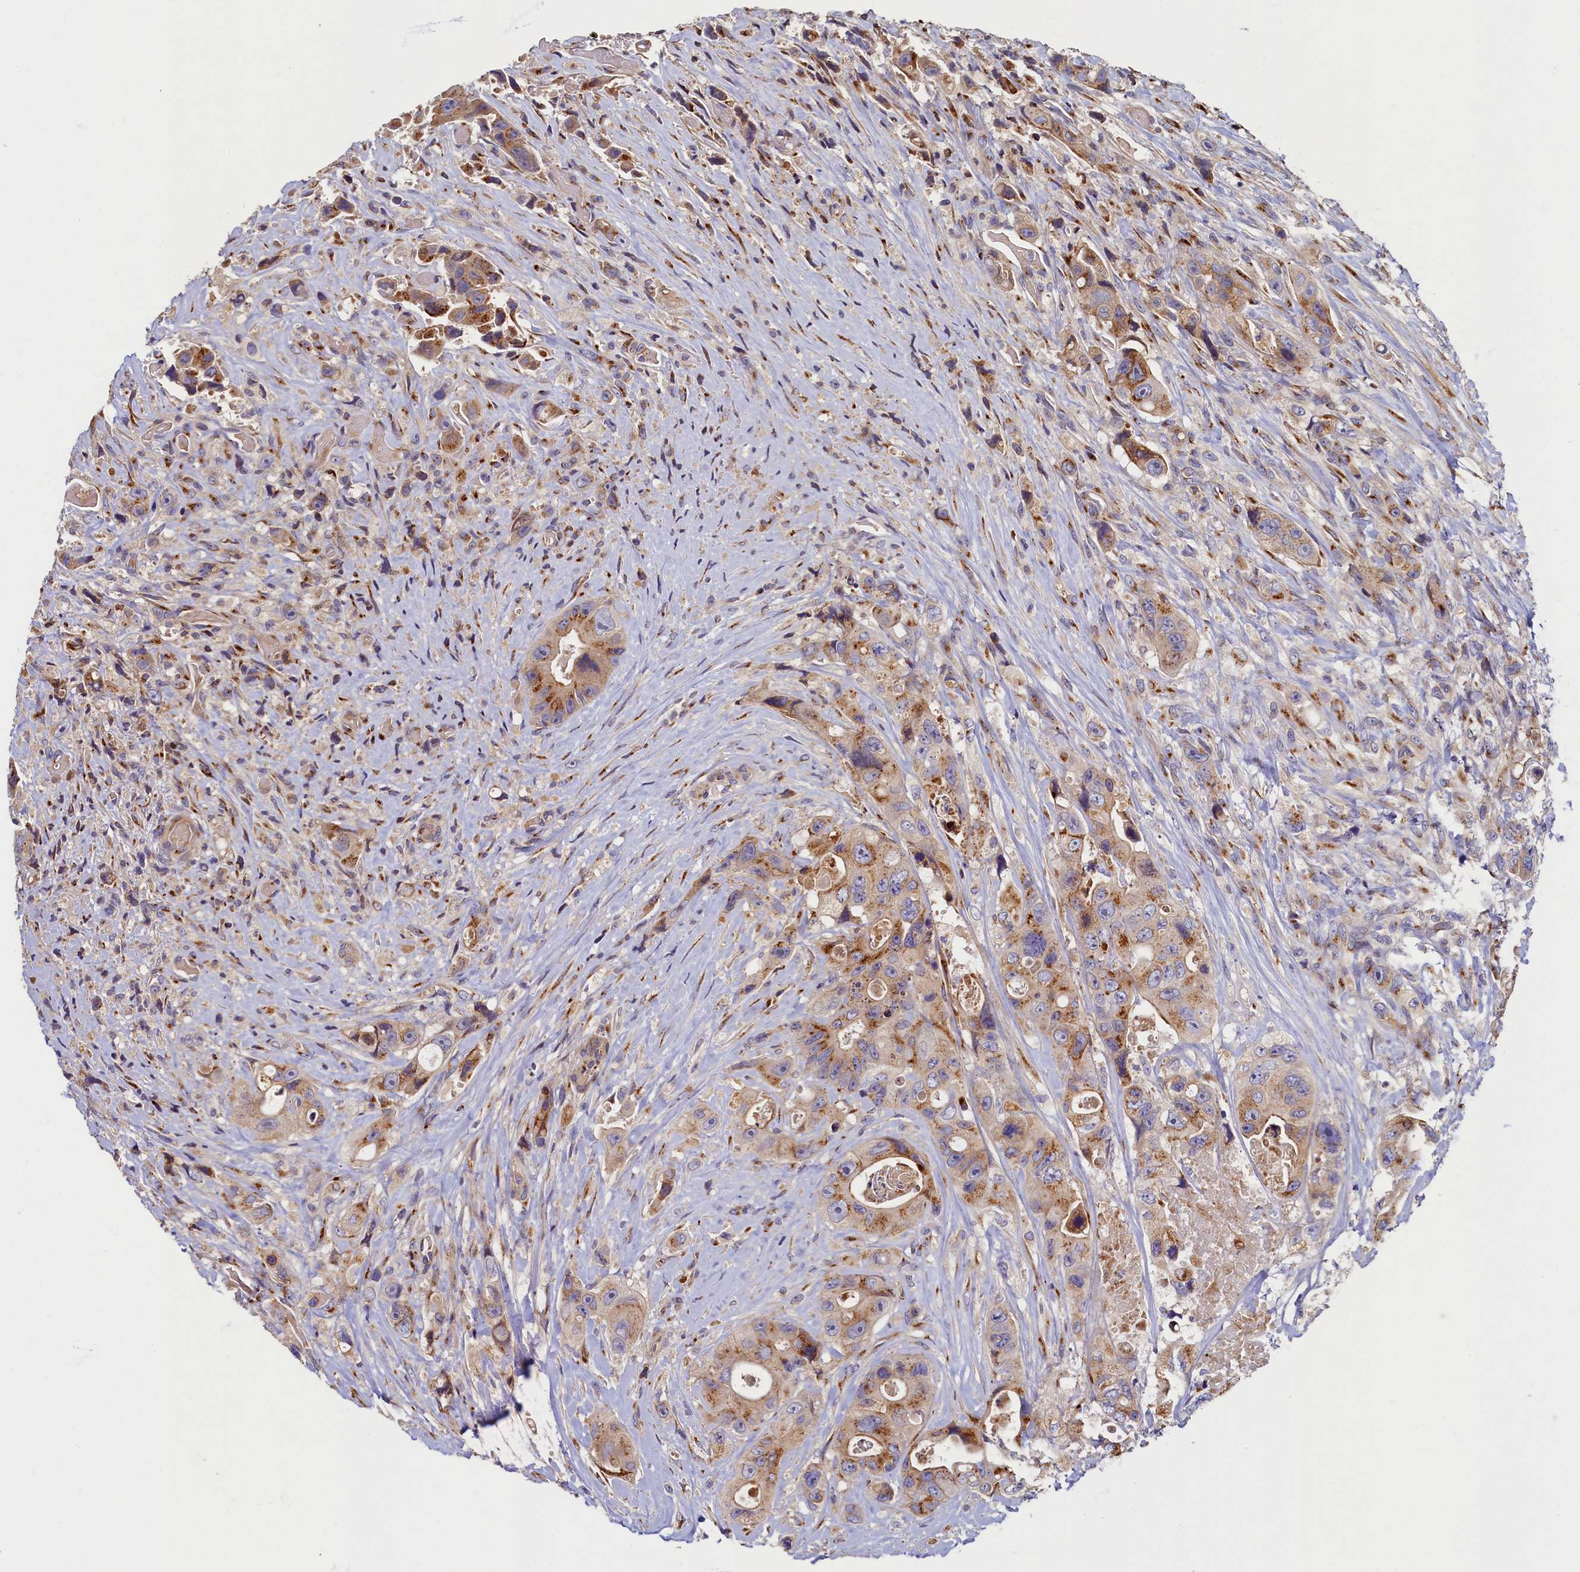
{"staining": {"intensity": "moderate", "quantity": ">75%", "location": "cytoplasmic/membranous"}, "tissue": "colorectal cancer", "cell_type": "Tumor cells", "image_type": "cancer", "snomed": [{"axis": "morphology", "description": "Adenocarcinoma, NOS"}, {"axis": "topography", "description": "Colon"}], "caption": "Moderate cytoplasmic/membranous staining for a protein is present in about >75% of tumor cells of colorectal cancer using immunohistochemistry (IHC).", "gene": "TMEM181", "patient": {"sex": "female", "age": 46}}